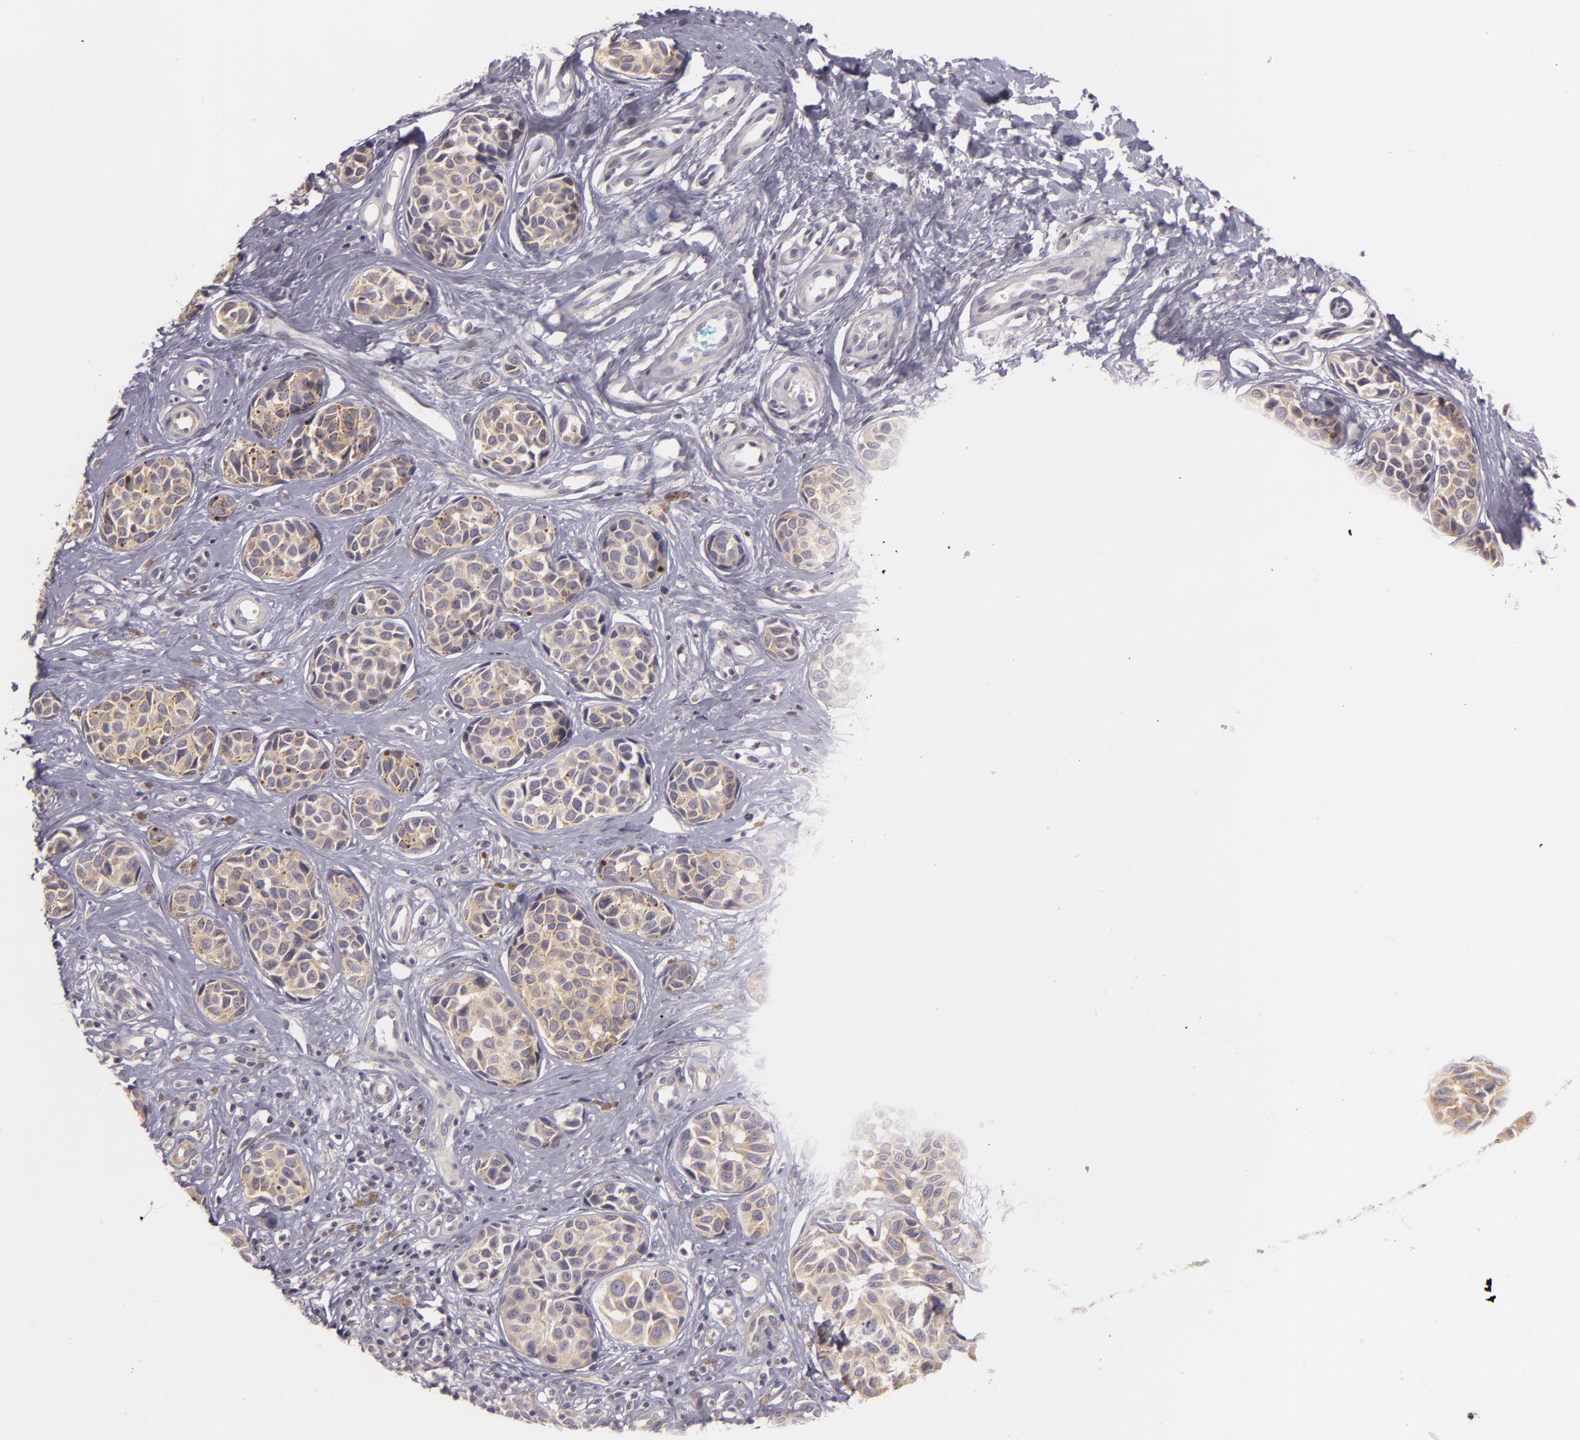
{"staining": {"intensity": "moderate", "quantity": "25%-75%", "location": "cytoplasmic/membranous"}, "tissue": "melanoma", "cell_type": "Tumor cells", "image_type": "cancer", "snomed": [{"axis": "morphology", "description": "Malignant melanoma, NOS"}, {"axis": "topography", "description": "Skin"}], "caption": "The image shows staining of malignant melanoma, revealing moderate cytoplasmic/membranous protein expression (brown color) within tumor cells.", "gene": "RALGAPA1", "patient": {"sex": "male", "age": 79}}